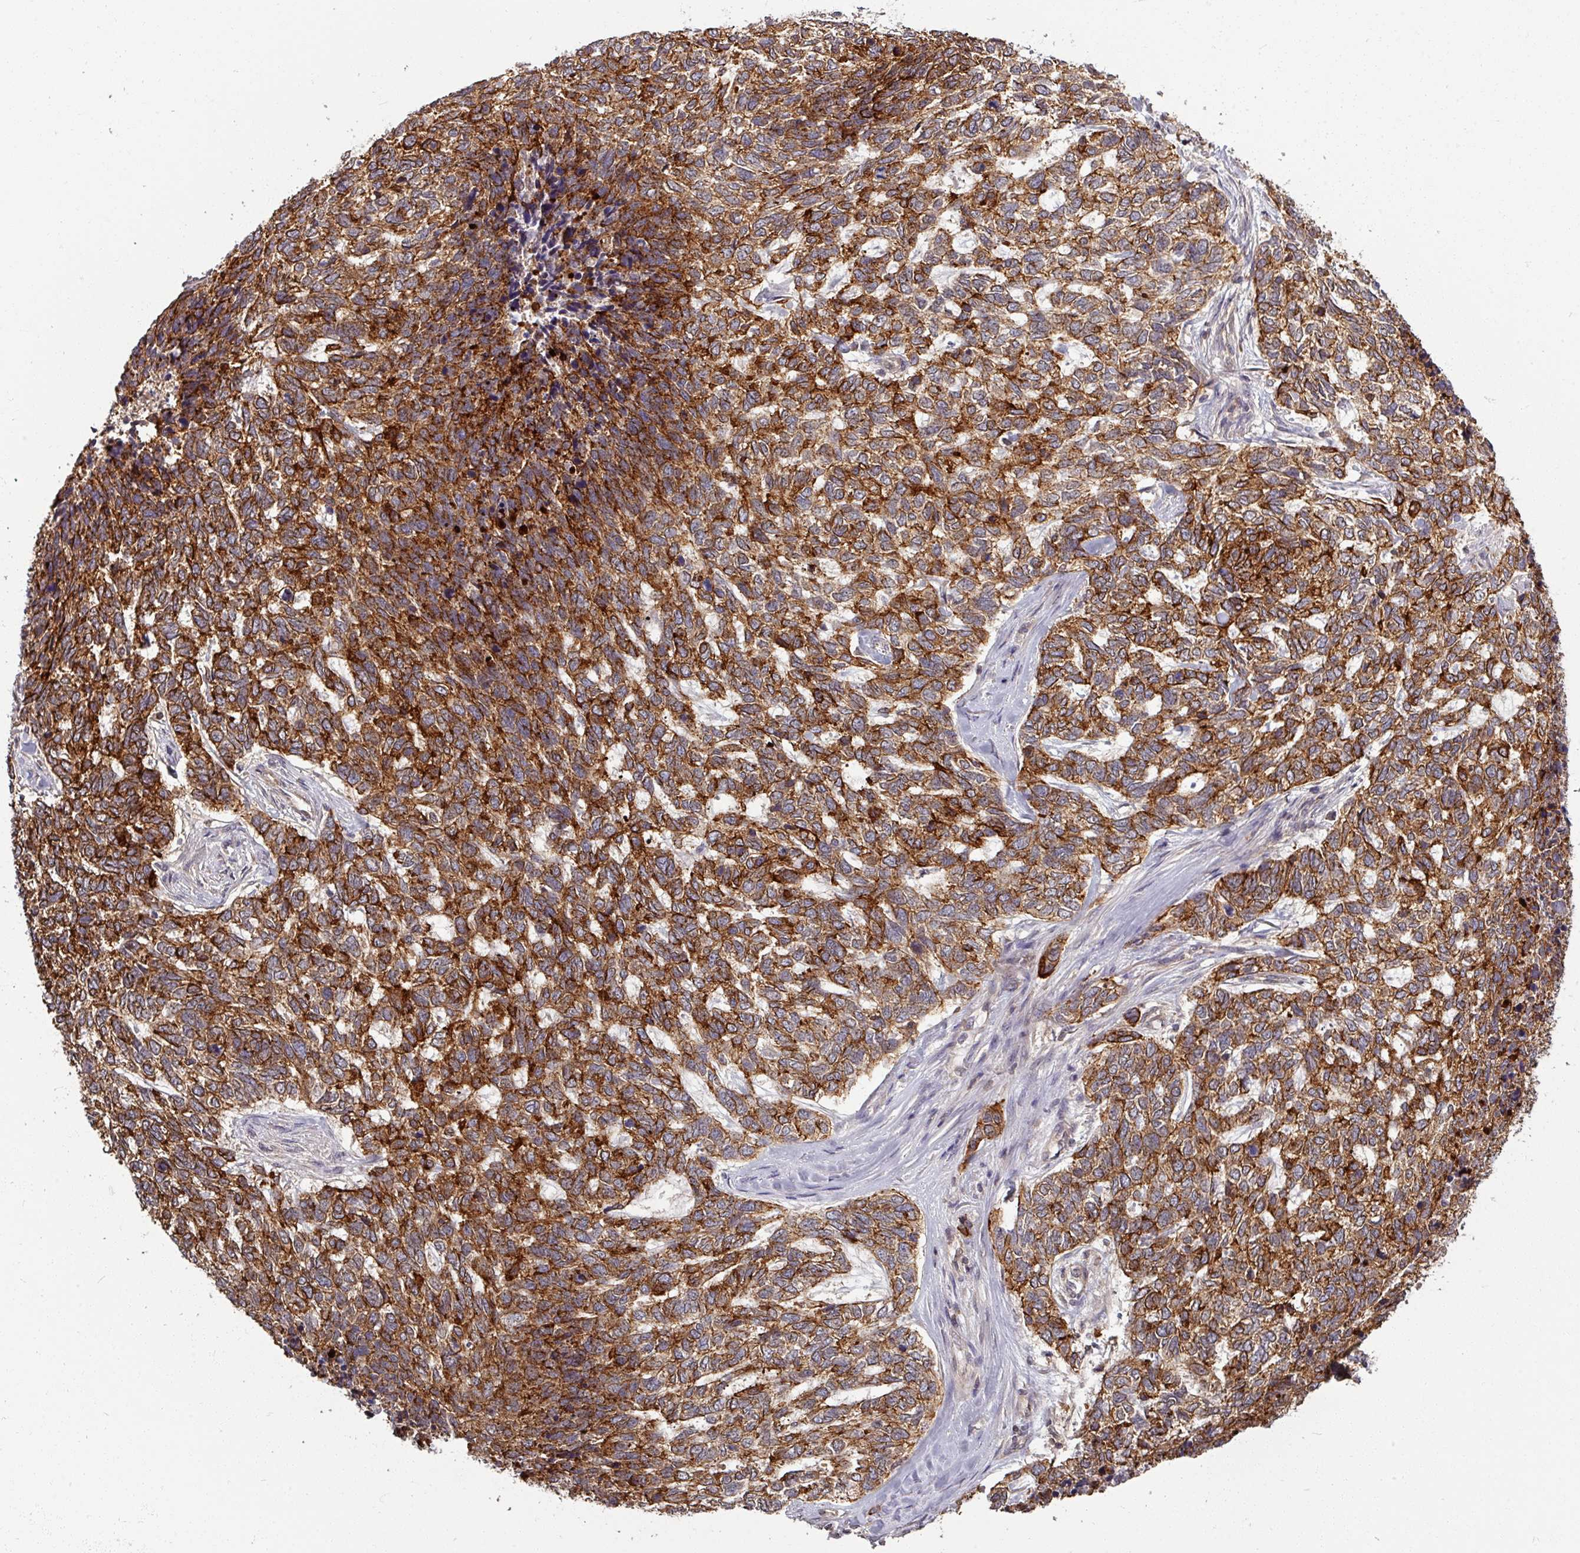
{"staining": {"intensity": "strong", "quantity": ">75%", "location": "cytoplasmic/membranous"}, "tissue": "skin cancer", "cell_type": "Tumor cells", "image_type": "cancer", "snomed": [{"axis": "morphology", "description": "Basal cell carcinoma"}, {"axis": "topography", "description": "Skin"}], "caption": "Skin cancer was stained to show a protein in brown. There is high levels of strong cytoplasmic/membranous staining in approximately >75% of tumor cells. (Brightfield microscopy of DAB IHC at high magnification).", "gene": "TUSC3", "patient": {"sex": "female", "age": 65}}